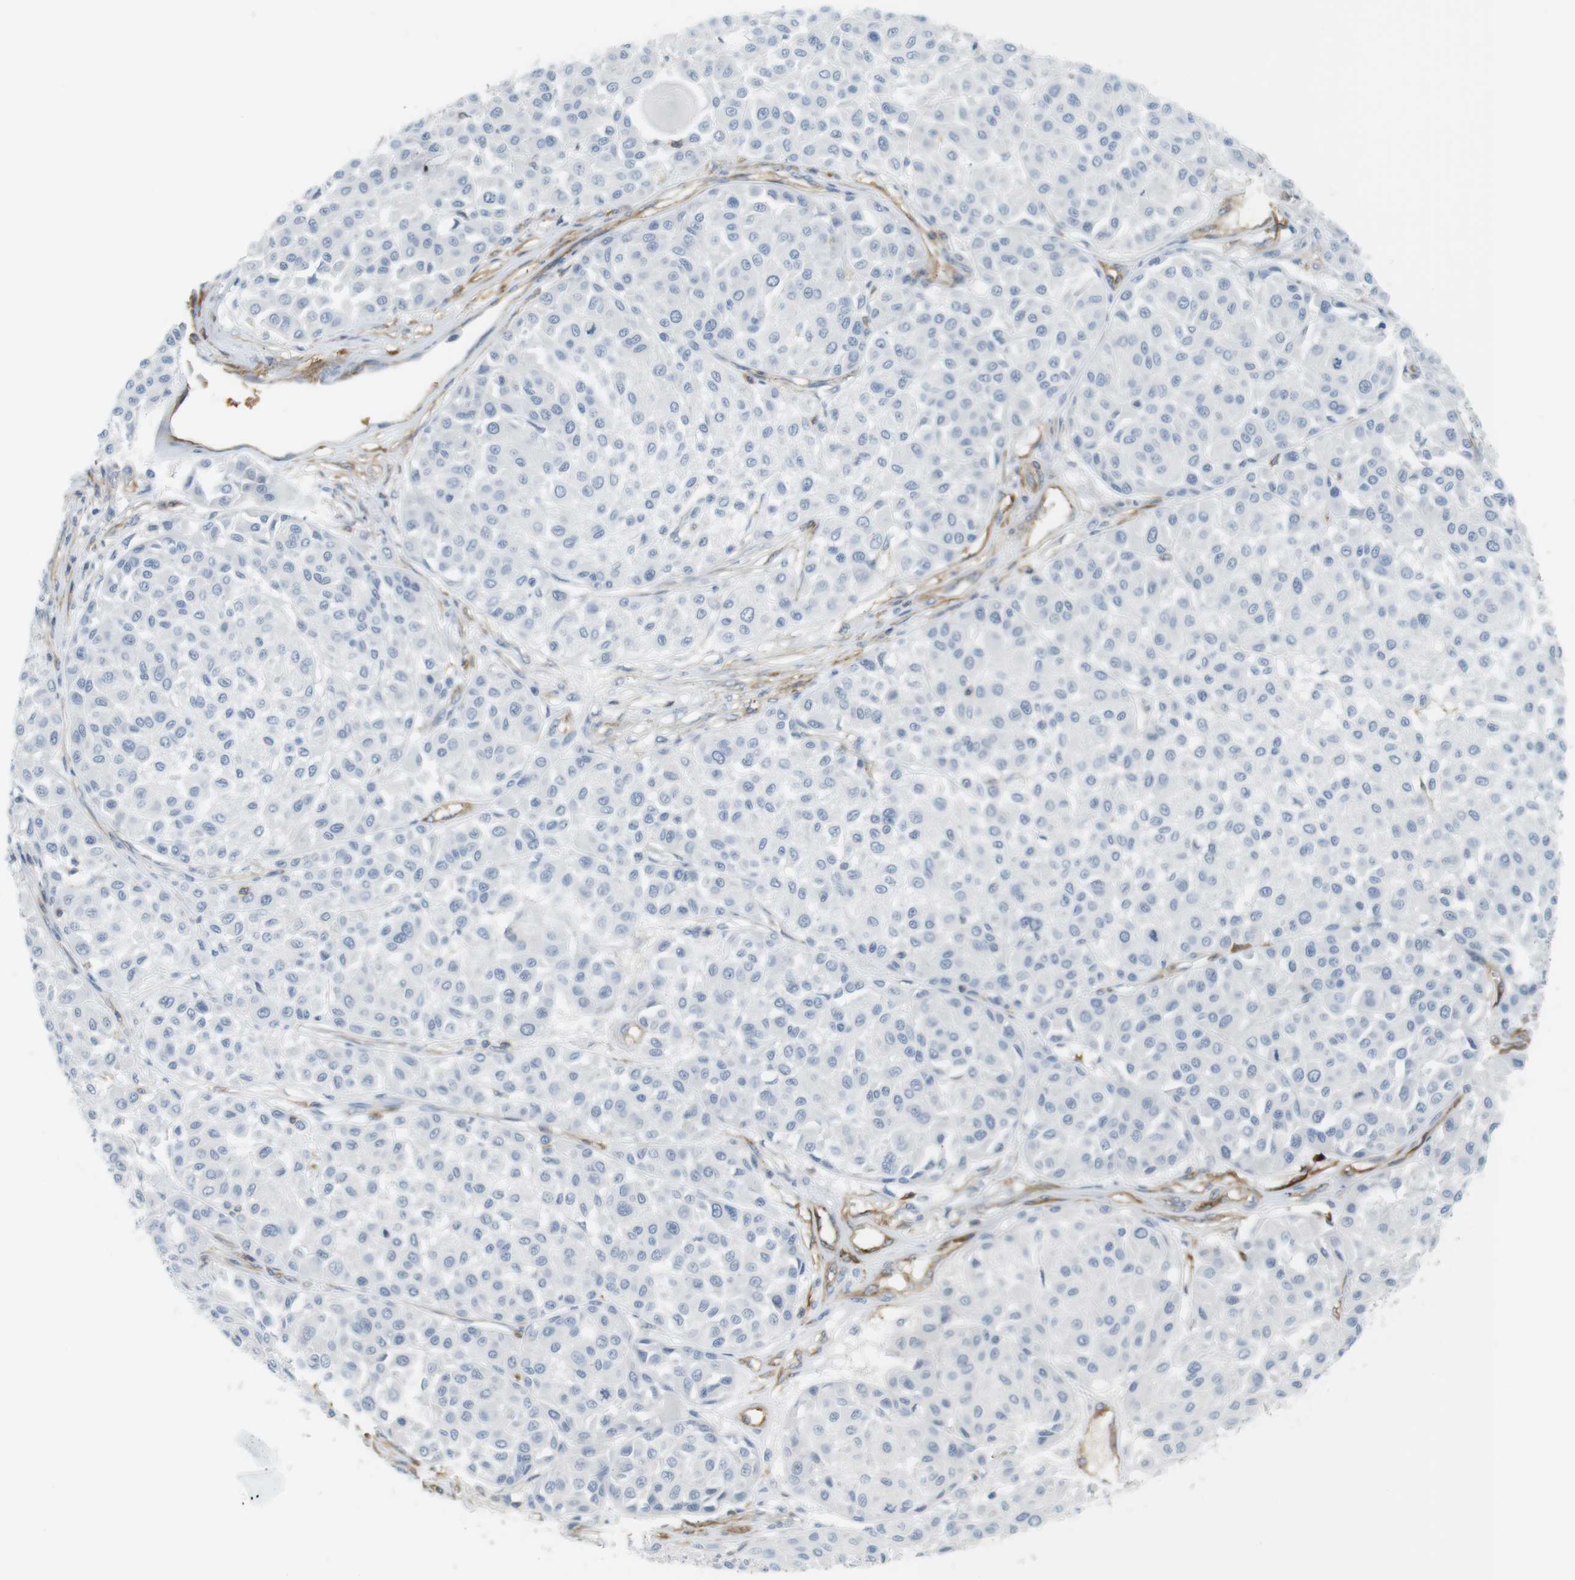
{"staining": {"intensity": "negative", "quantity": "none", "location": "none"}, "tissue": "melanoma", "cell_type": "Tumor cells", "image_type": "cancer", "snomed": [{"axis": "morphology", "description": "Malignant melanoma, Metastatic site"}, {"axis": "topography", "description": "Soft tissue"}], "caption": "This is an immunohistochemistry photomicrograph of melanoma. There is no expression in tumor cells.", "gene": "F2R", "patient": {"sex": "male", "age": 41}}